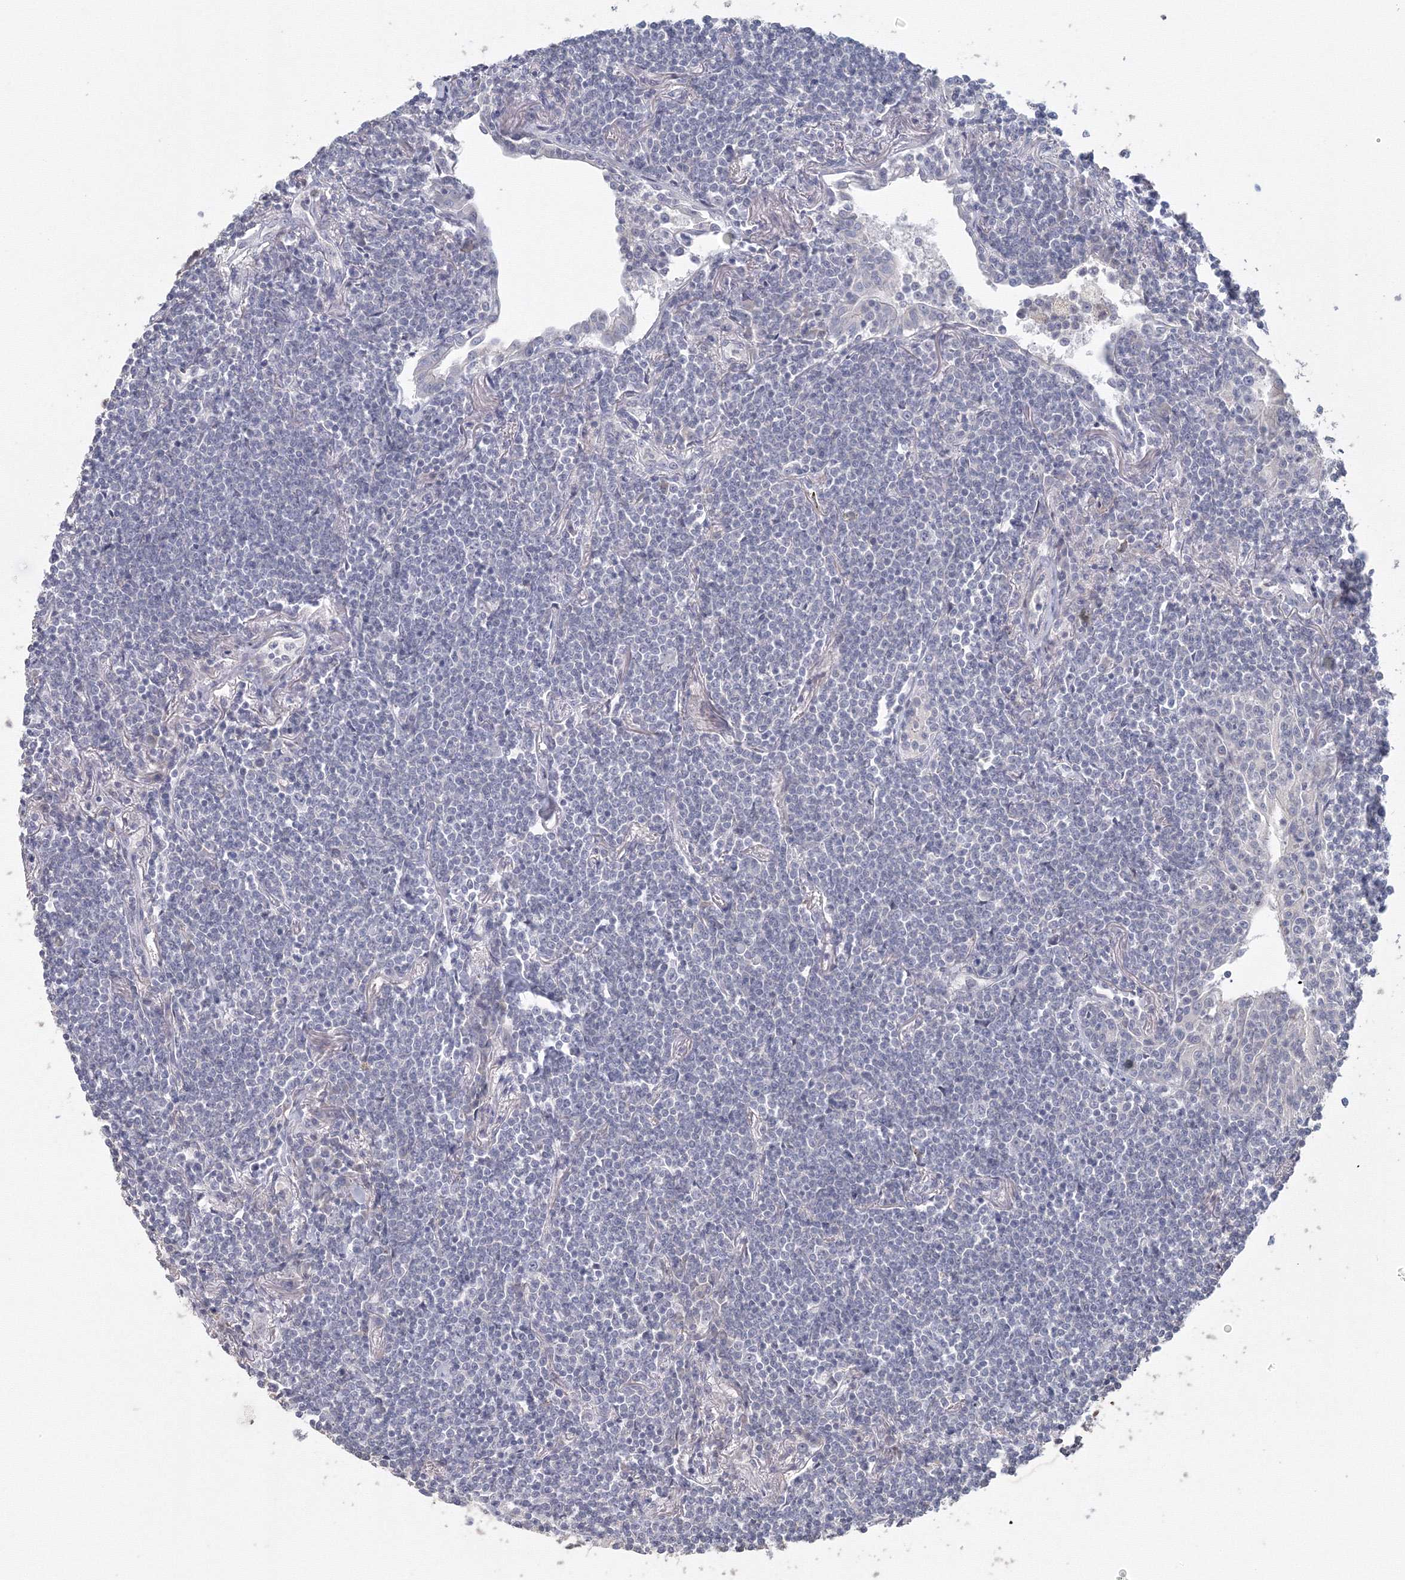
{"staining": {"intensity": "negative", "quantity": "none", "location": "none"}, "tissue": "lymphoma", "cell_type": "Tumor cells", "image_type": "cancer", "snomed": [{"axis": "morphology", "description": "Malignant lymphoma, non-Hodgkin's type, Low grade"}, {"axis": "topography", "description": "Lung"}], "caption": "Immunohistochemistry of lymphoma demonstrates no staining in tumor cells. (IHC, brightfield microscopy, high magnification).", "gene": "TACC2", "patient": {"sex": "female", "age": 71}}